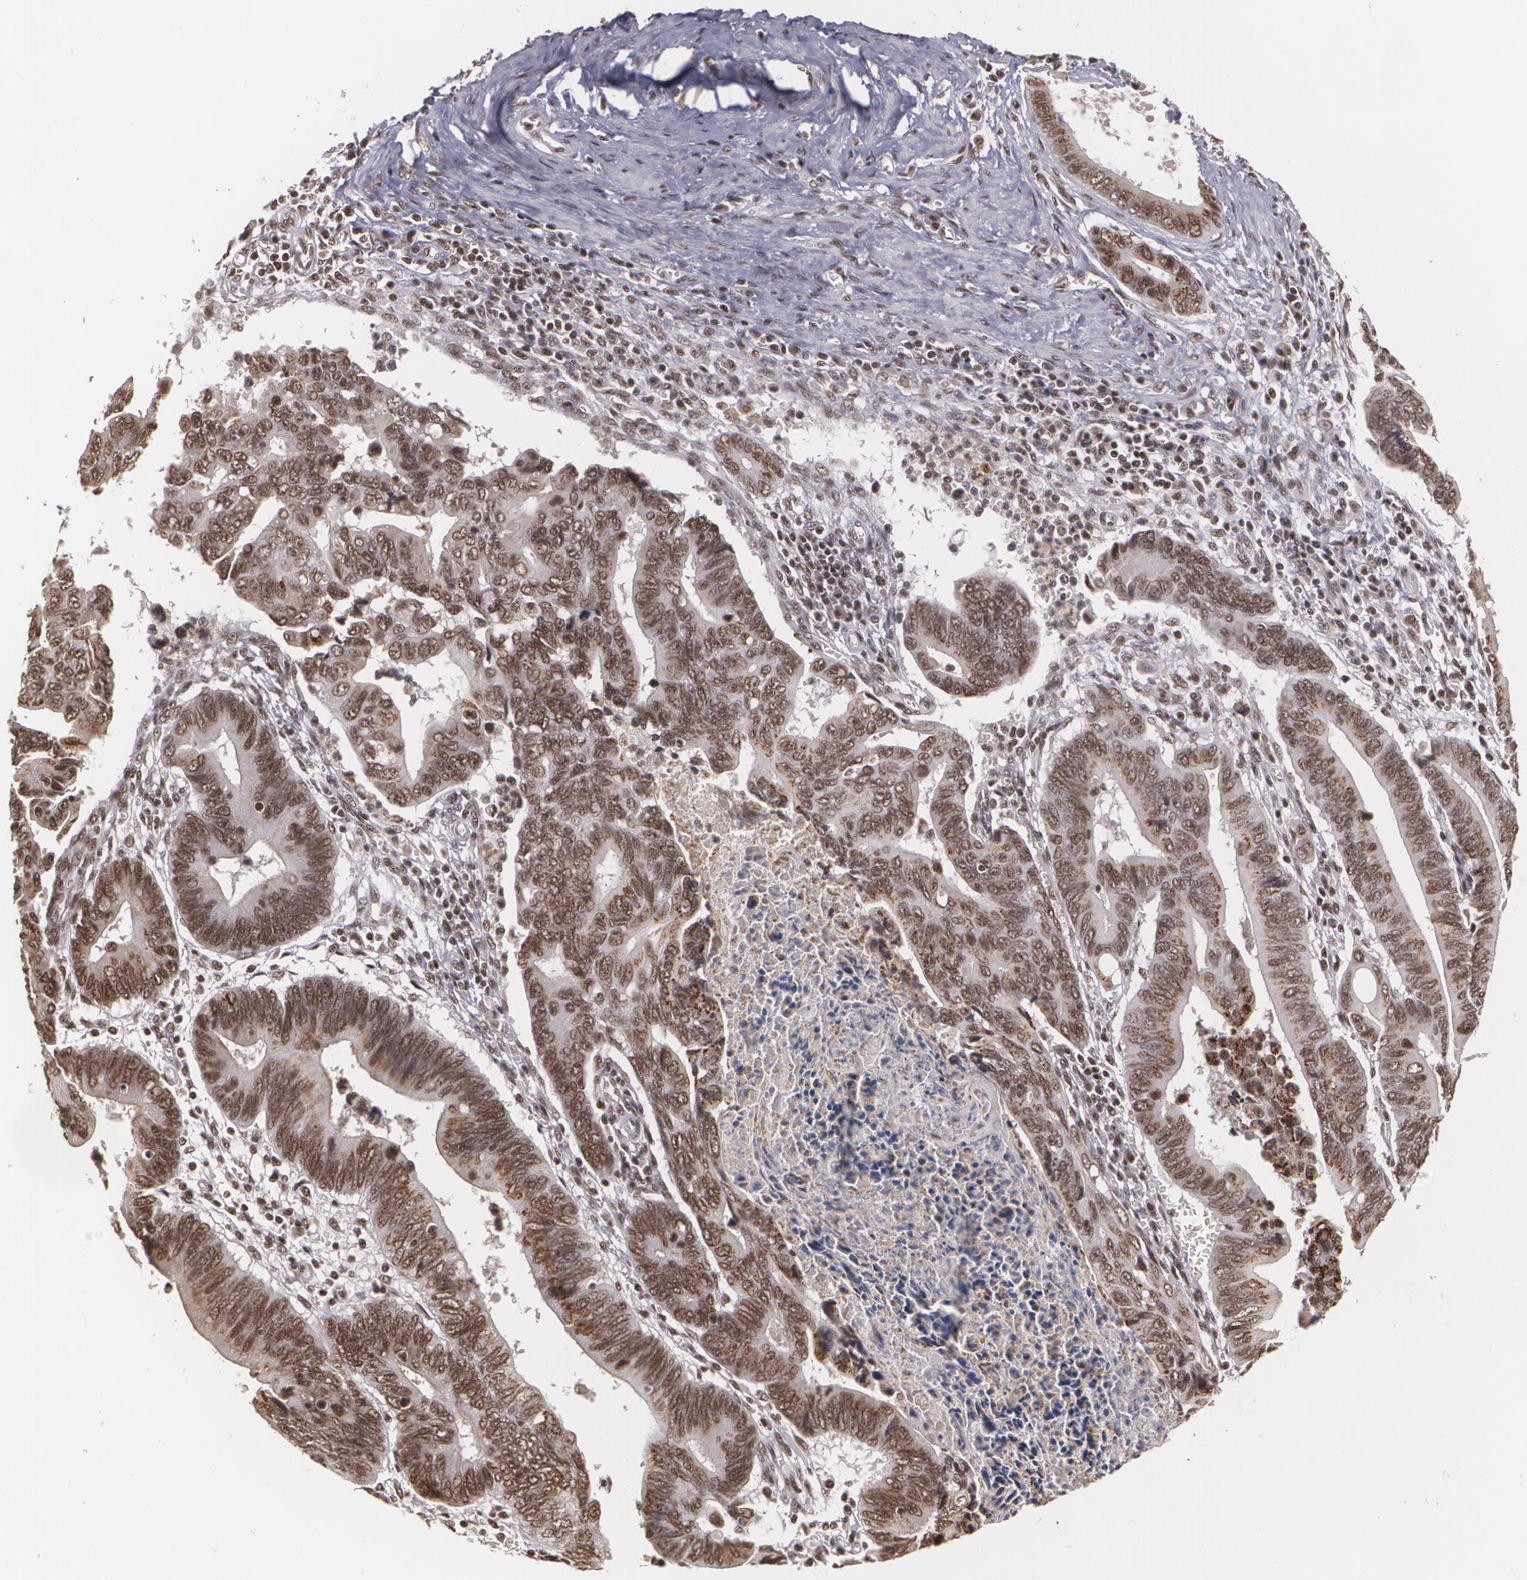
{"staining": {"intensity": "moderate", "quantity": ">75%", "location": "cytoplasmic/membranous,nuclear"}, "tissue": "pancreatic cancer", "cell_type": "Tumor cells", "image_type": "cancer", "snomed": [{"axis": "morphology", "description": "Adenocarcinoma, NOS"}, {"axis": "topography", "description": "Pancreas"}], "caption": "Immunohistochemical staining of human pancreatic adenocarcinoma reveals medium levels of moderate cytoplasmic/membranous and nuclear expression in approximately >75% of tumor cells. The staining is performed using DAB brown chromogen to label protein expression. The nuclei are counter-stained blue using hematoxylin.", "gene": "RXRB", "patient": {"sex": "female", "age": 70}}